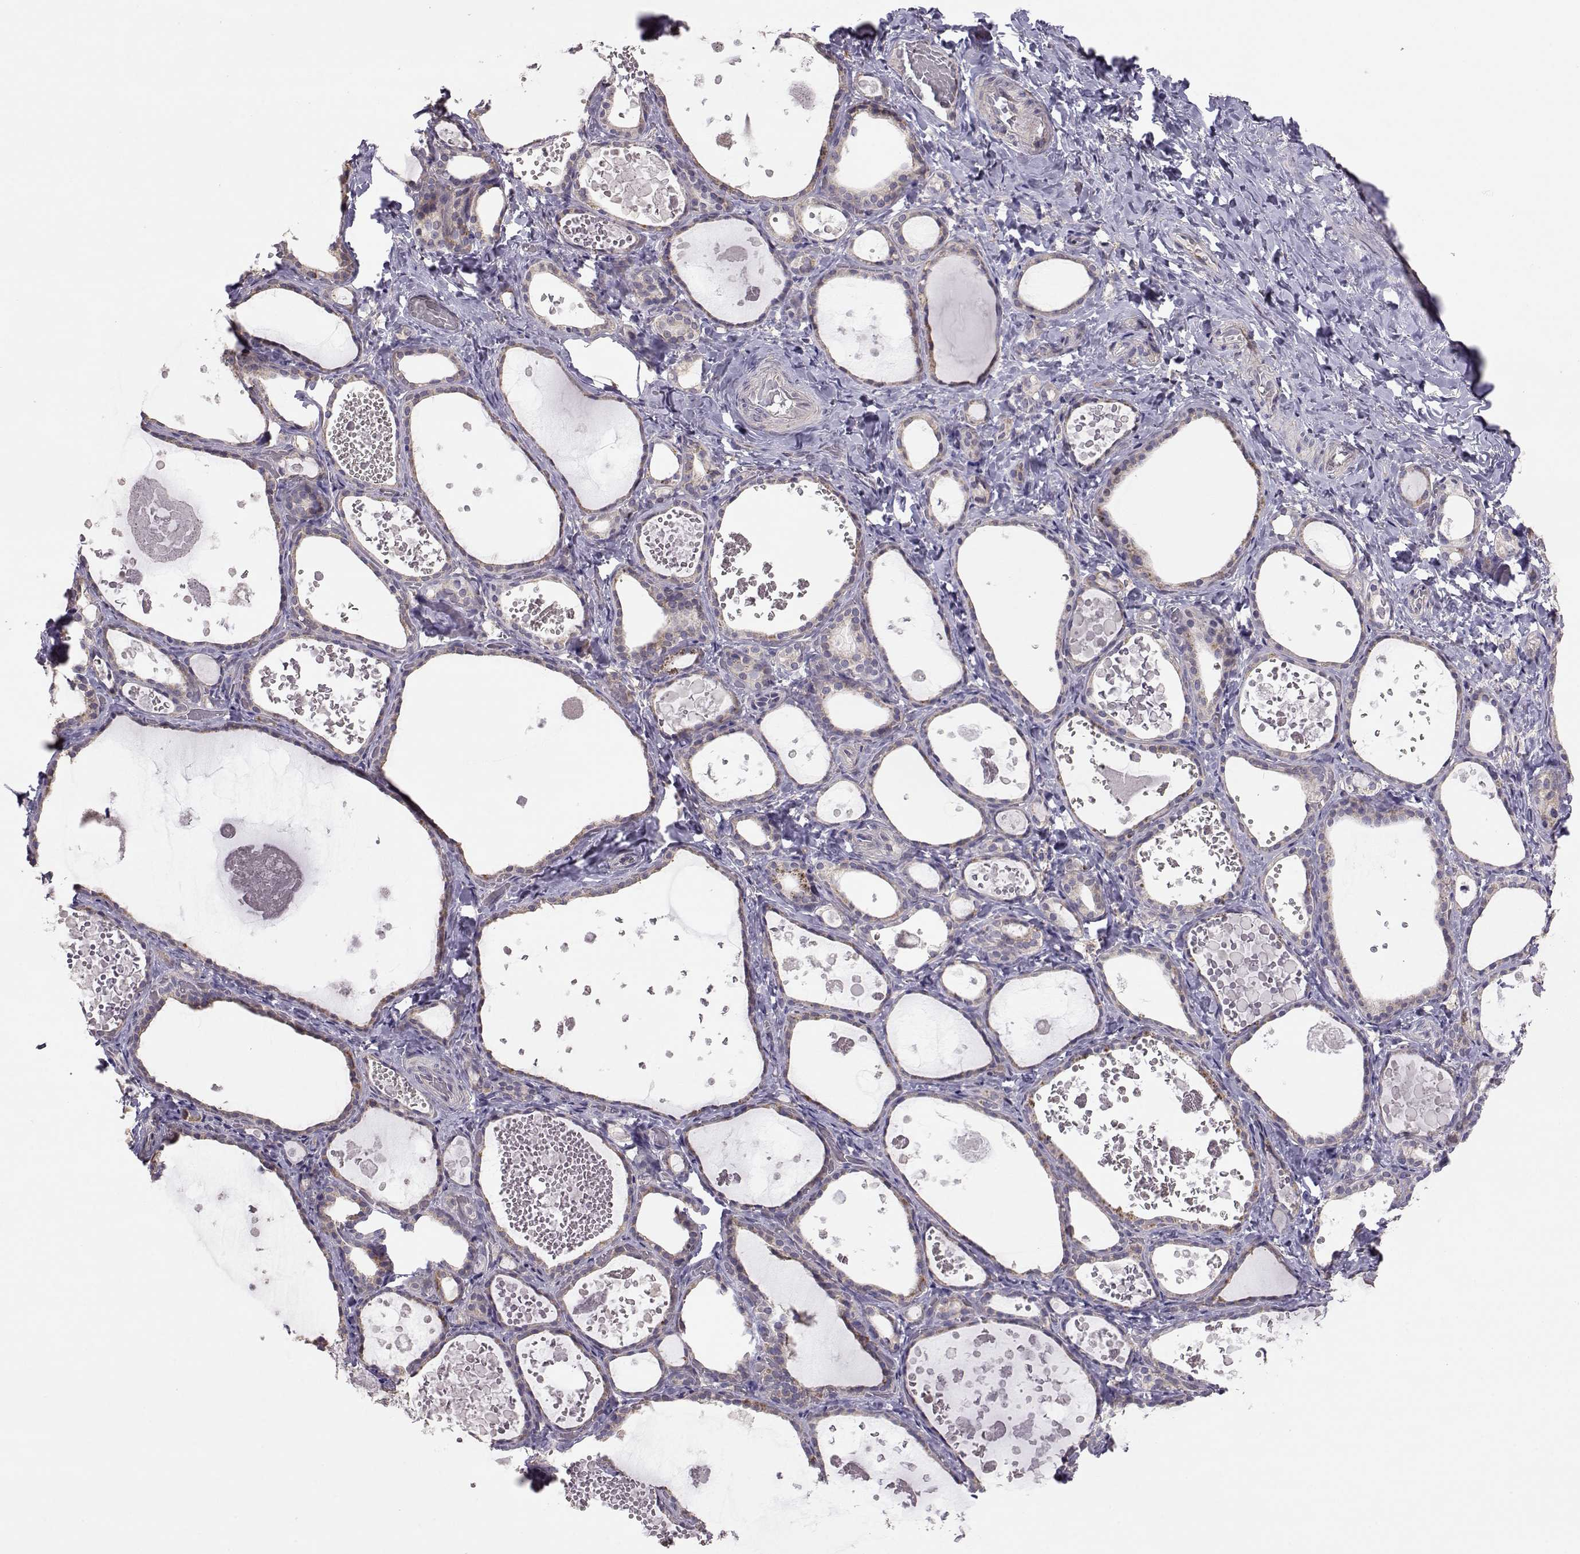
{"staining": {"intensity": "weak", "quantity": "<25%", "location": "cytoplasmic/membranous"}, "tissue": "thyroid gland", "cell_type": "Glandular cells", "image_type": "normal", "snomed": [{"axis": "morphology", "description": "Normal tissue, NOS"}, {"axis": "topography", "description": "Thyroid gland"}], "caption": "An immunohistochemistry (IHC) image of normal thyroid gland is shown. There is no staining in glandular cells of thyroid gland. (DAB immunohistochemistry (IHC), high magnification).", "gene": "NCAM2", "patient": {"sex": "female", "age": 56}}